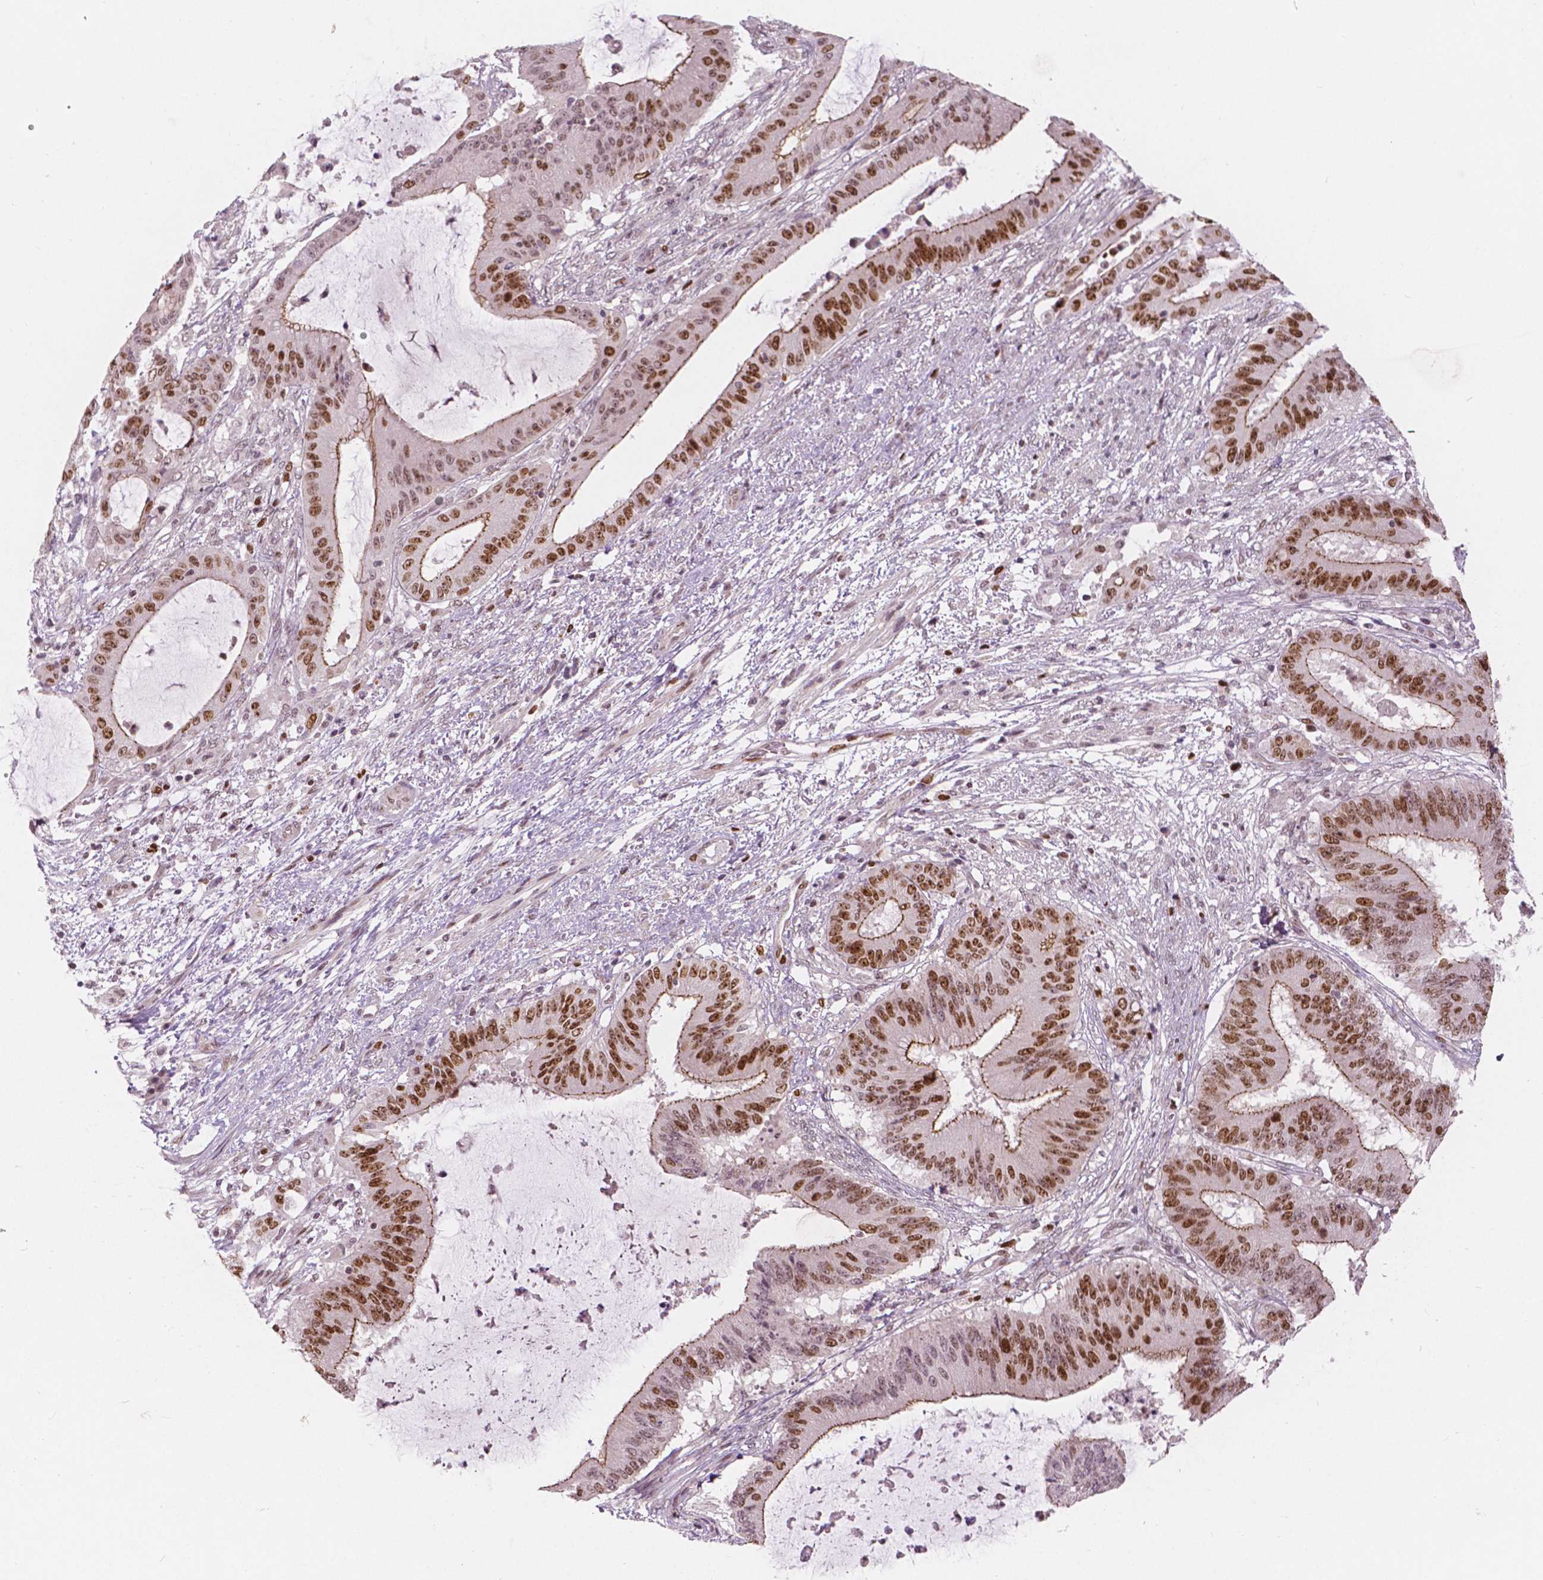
{"staining": {"intensity": "moderate", "quantity": "25%-75%", "location": "cytoplasmic/membranous,nuclear"}, "tissue": "liver cancer", "cell_type": "Tumor cells", "image_type": "cancer", "snomed": [{"axis": "morphology", "description": "Normal tissue, NOS"}, {"axis": "morphology", "description": "Cholangiocarcinoma"}, {"axis": "topography", "description": "Liver"}, {"axis": "topography", "description": "Peripheral nerve tissue"}], "caption": "Immunohistochemical staining of human liver cancer (cholangiocarcinoma) displays medium levels of moderate cytoplasmic/membranous and nuclear expression in approximately 25%-75% of tumor cells.", "gene": "NSD2", "patient": {"sex": "female", "age": 73}}